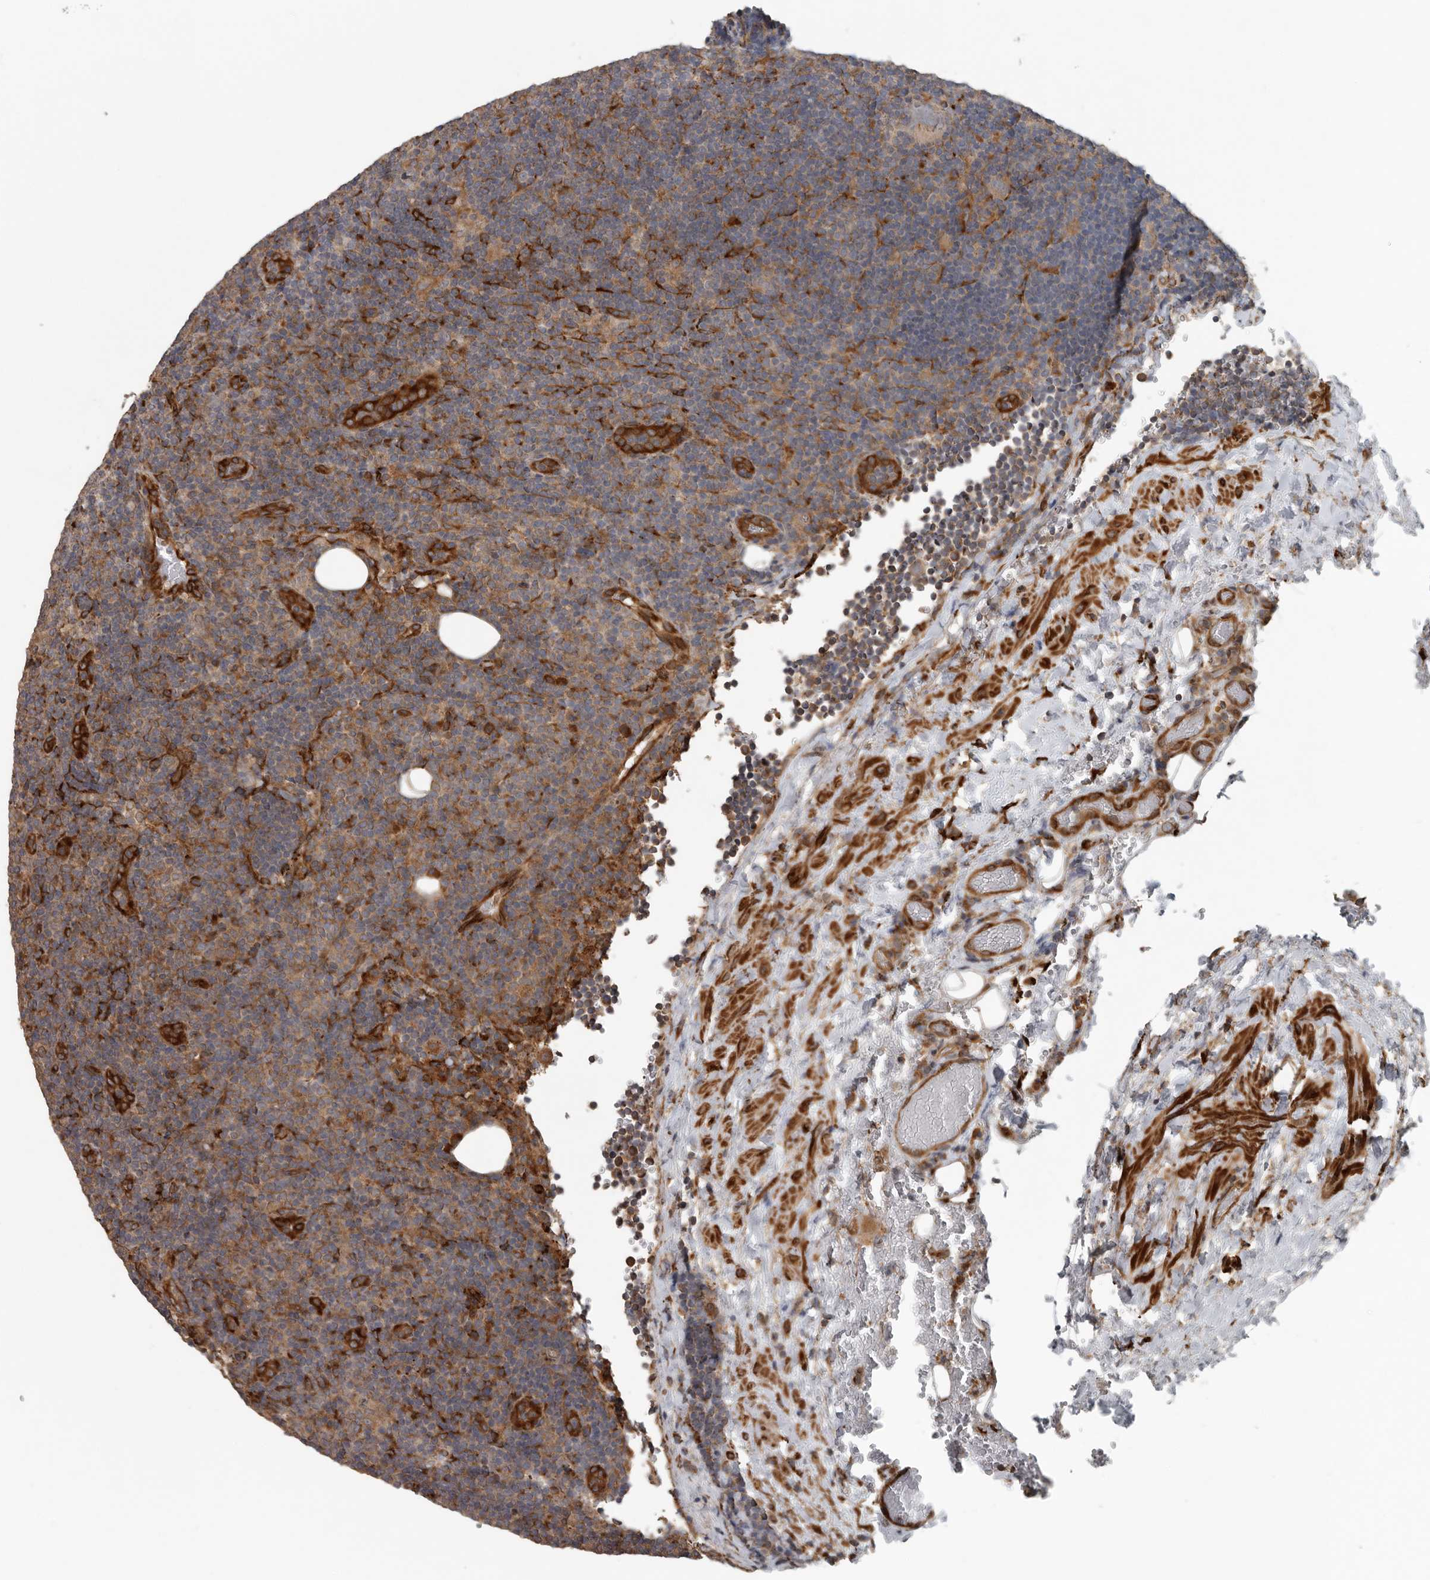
{"staining": {"intensity": "weak", "quantity": ">75%", "location": "cytoplasmic/membranous"}, "tissue": "lymphoma", "cell_type": "Tumor cells", "image_type": "cancer", "snomed": [{"axis": "morphology", "description": "Hodgkin's disease, NOS"}, {"axis": "topography", "description": "Lymph node"}], "caption": "Immunohistochemistry of human lymphoma exhibits low levels of weak cytoplasmic/membranous expression in about >75% of tumor cells.", "gene": "CEP350", "patient": {"sex": "female", "age": 57}}